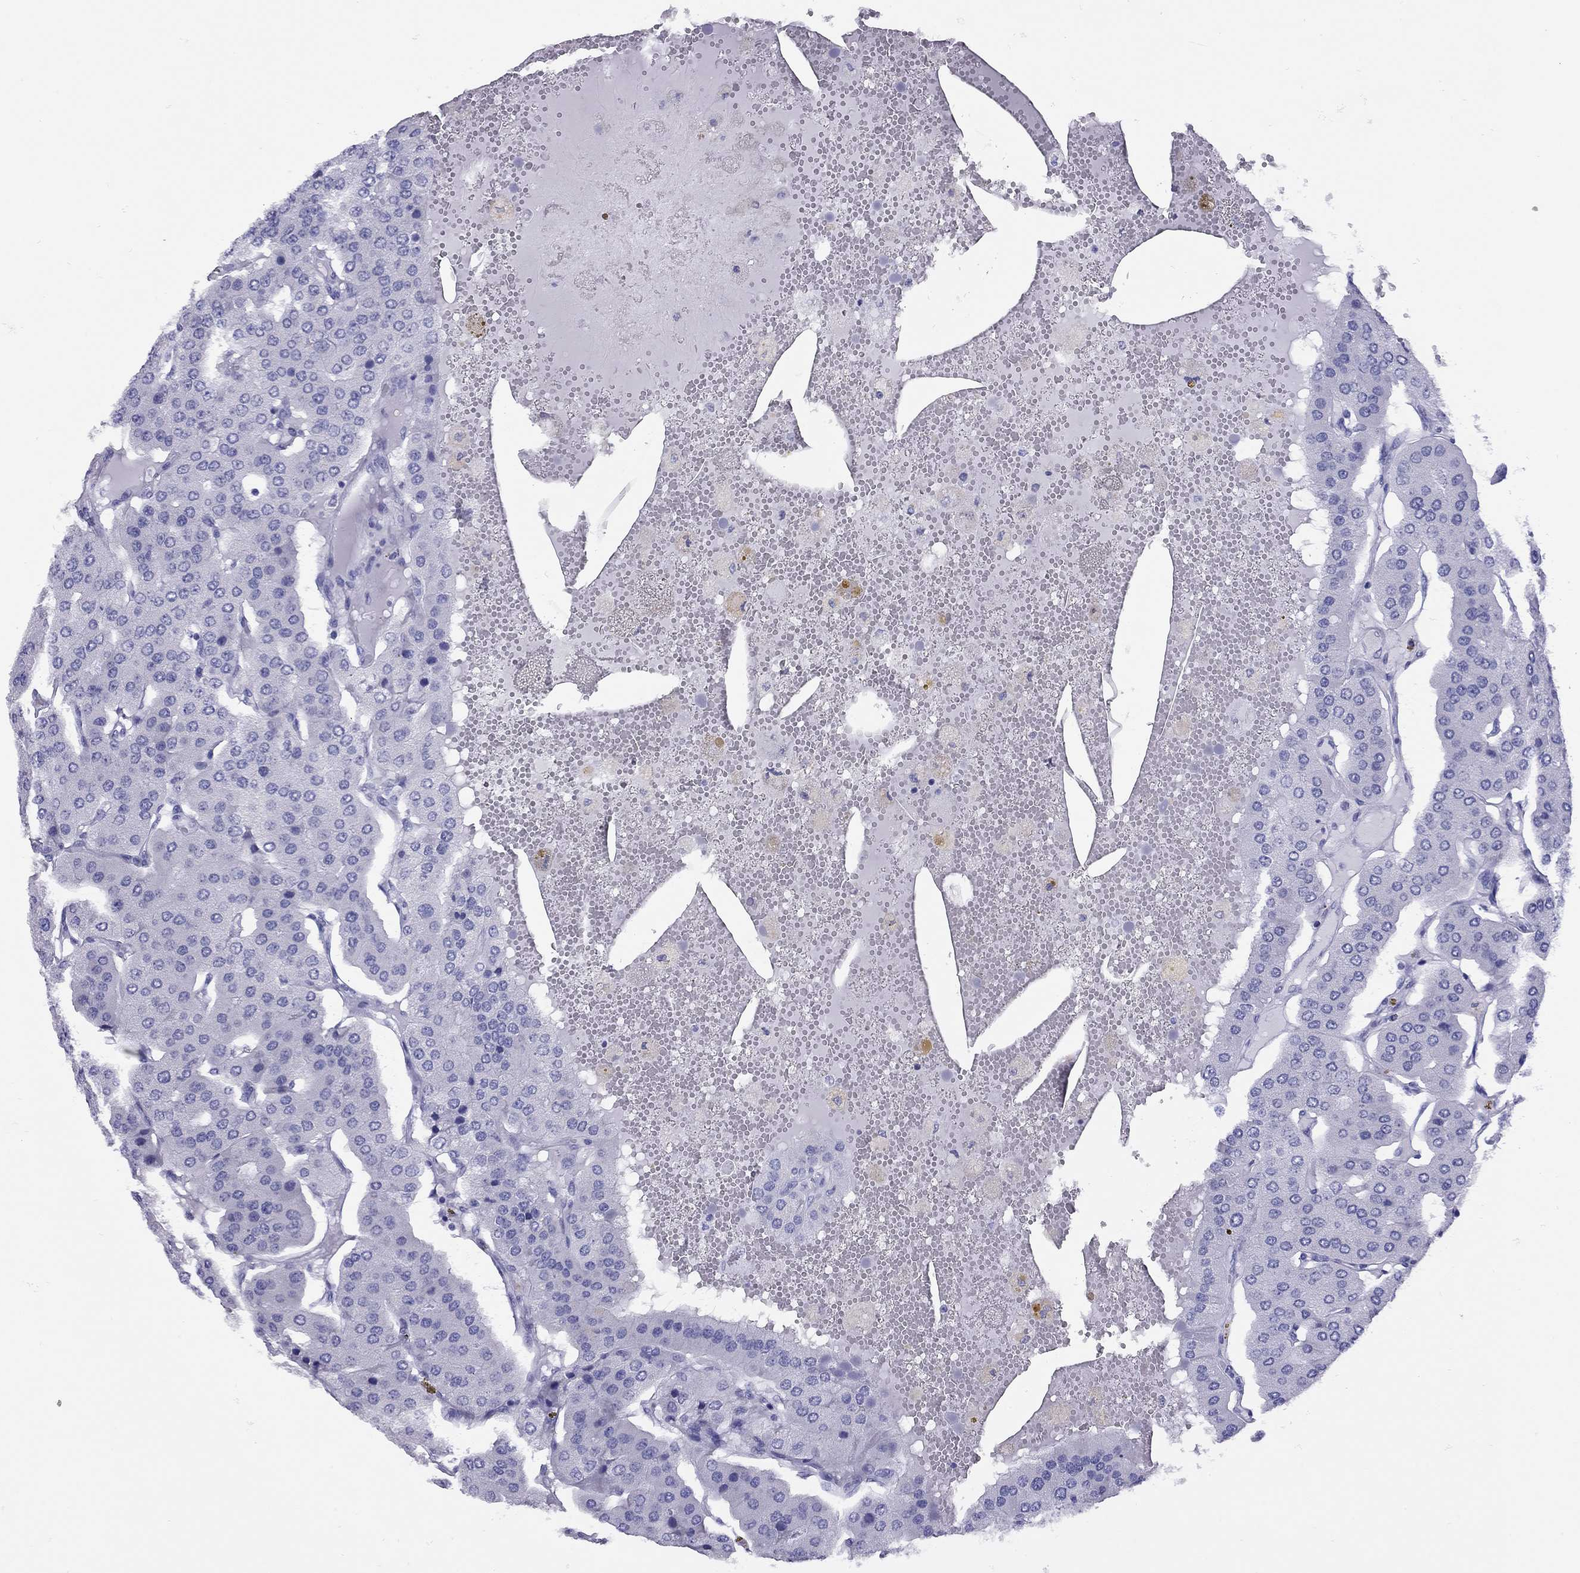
{"staining": {"intensity": "negative", "quantity": "none", "location": "none"}, "tissue": "parathyroid gland", "cell_type": "Glandular cells", "image_type": "normal", "snomed": [{"axis": "morphology", "description": "Normal tissue, NOS"}, {"axis": "morphology", "description": "Adenoma, NOS"}, {"axis": "topography", "description": "Parathyroid gland"}], "caption": "This is an immunohistochemistry (IHC) micrograph of benign parathyroid gland. There is no staining in glandular cells.", "gene": "LYAR", "patient": {"sex": "female", "age": 86}}